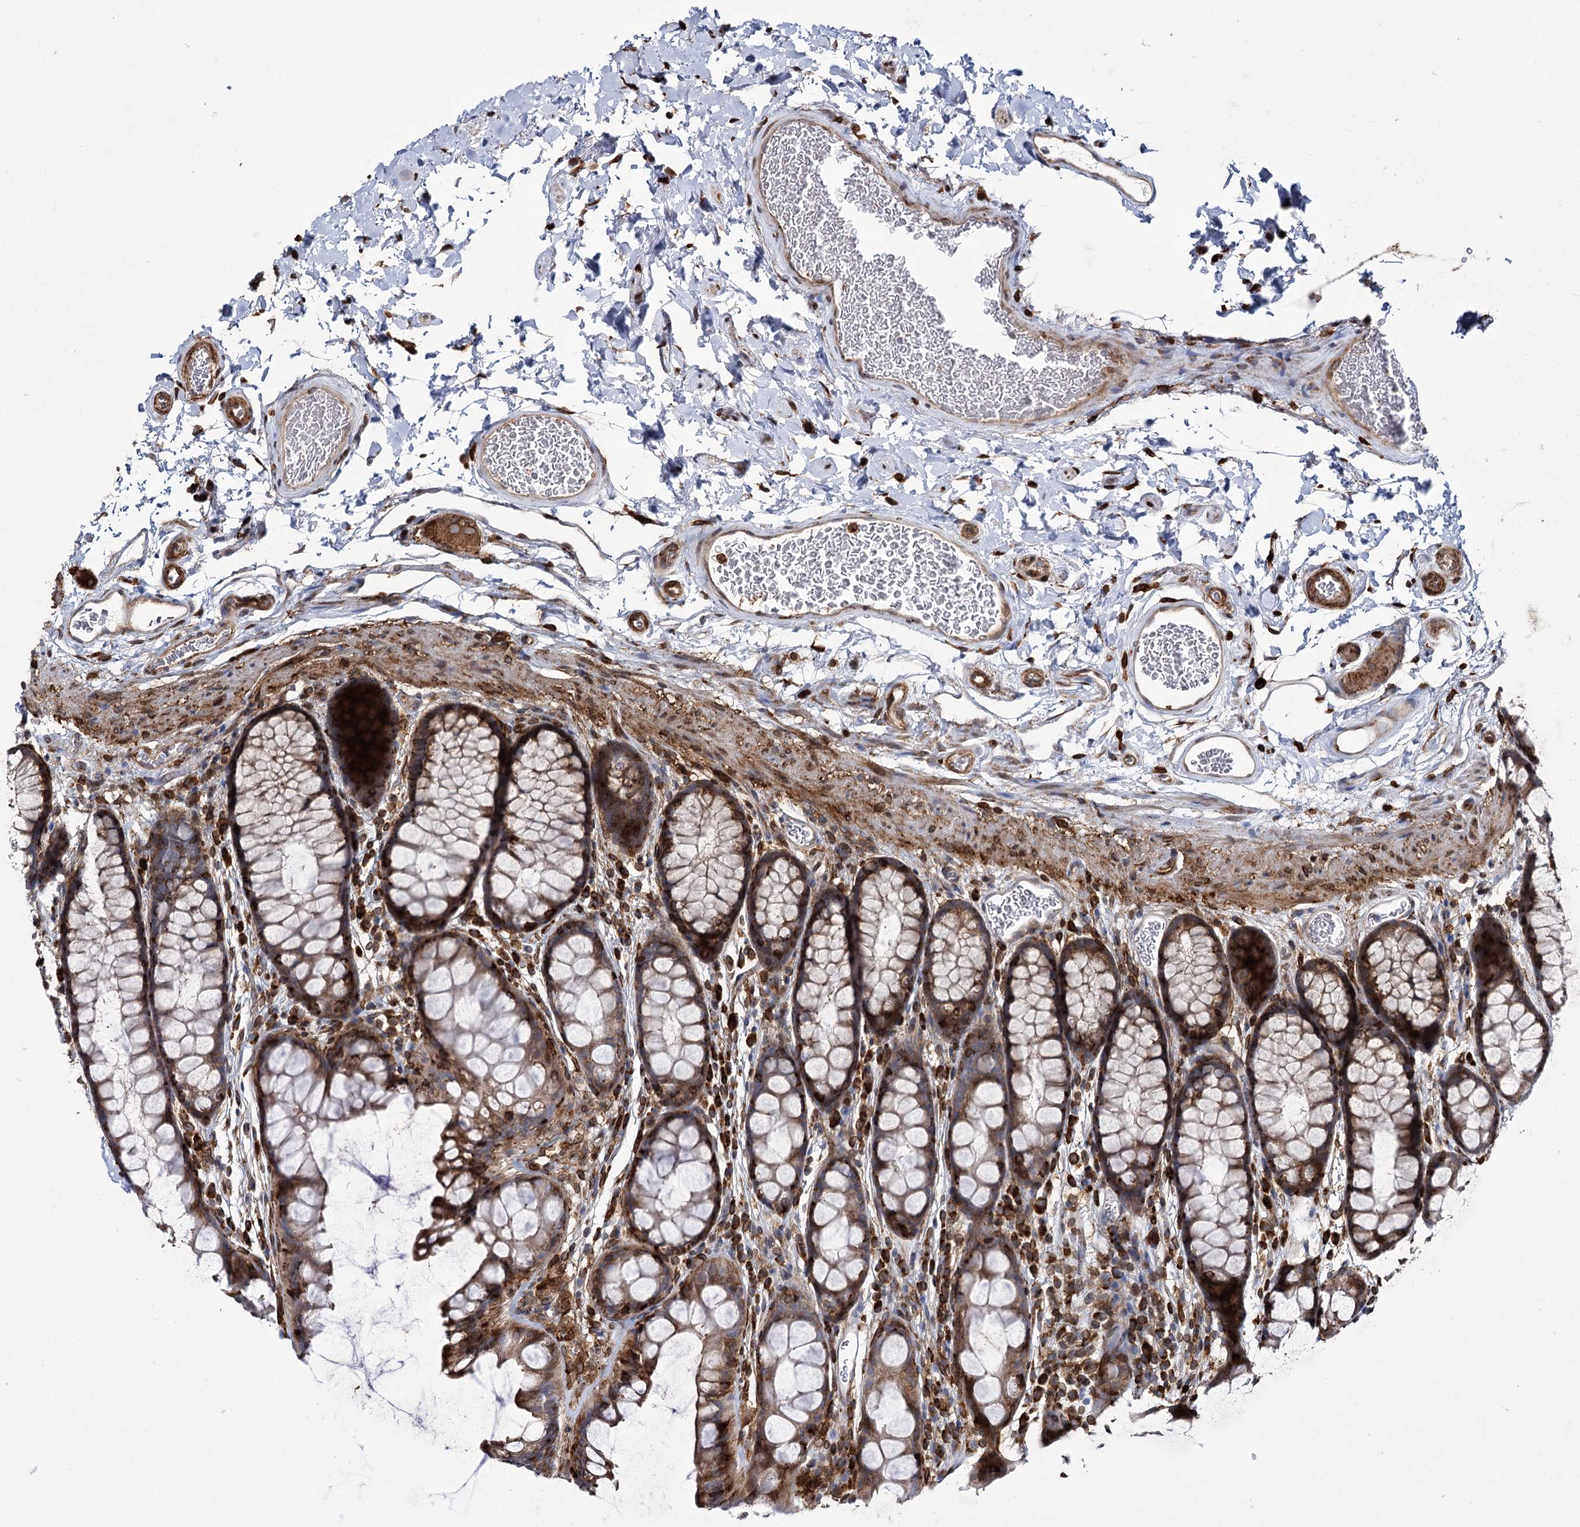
{"staining": {"intensity": "weak", "quantity": ">75%", "location": "cytoplasmic/membranous"}, "tissue": "colon", "cell_type": "Endothelial cells", "image_type": "normal", "snomed": [{"axis": "morphology", "description": "Normal tissue, NOS"}, {"axis": "topography", "description": "Colon"}], "caption": "Brown immunohistochemical staining in unremarkable human colon shows weak cytoplasmic/membranous expression in about >75% of endothelial cells. (DAB = brown stain, brightfield microscopy at high magnification).", "gene": "DCUN1D4", "patient": {"sex": "female", "age": 82}}